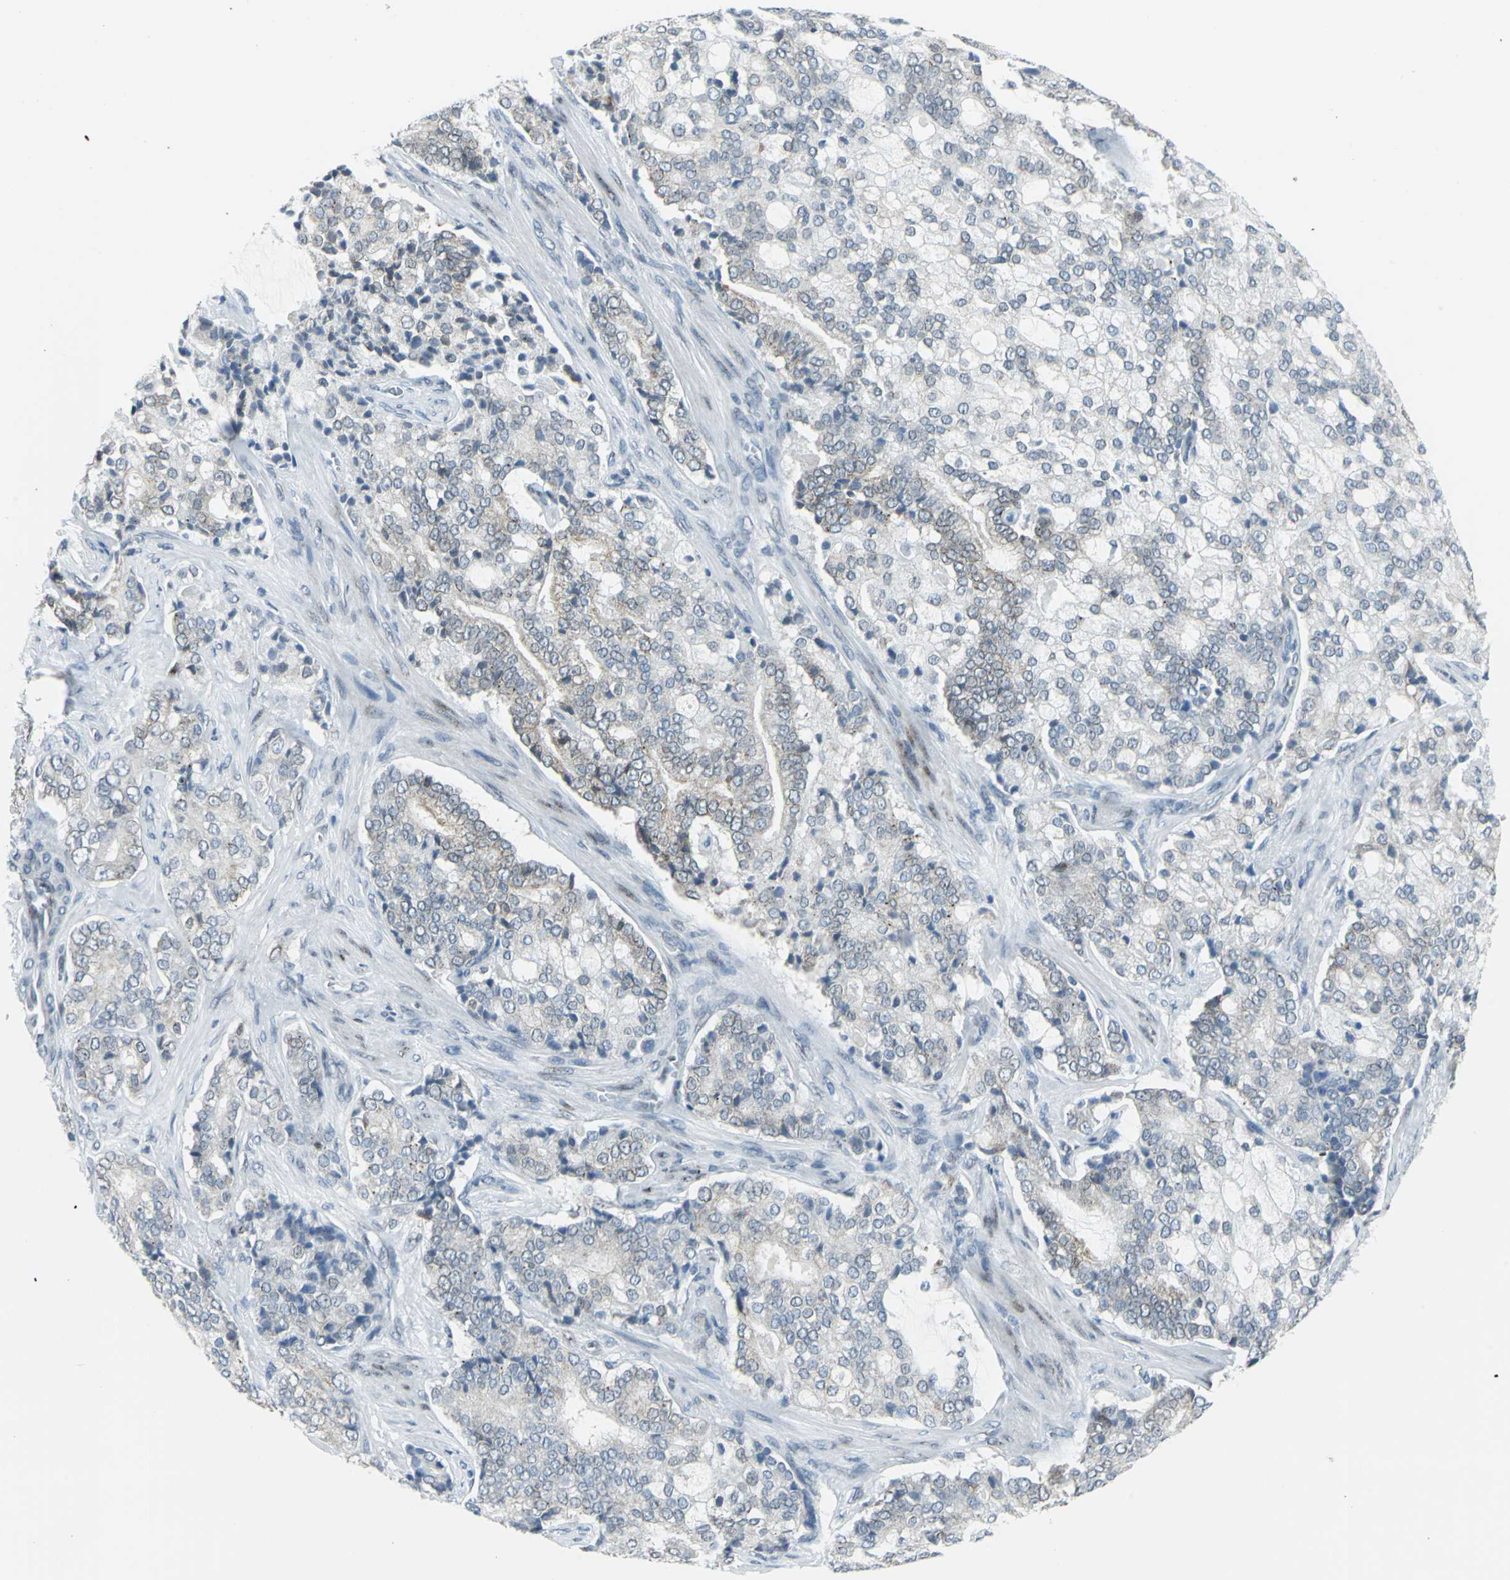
{"staining": {"intensity": "weak", "quantity": "<25%", "location": "cytoplasmic/membranous"}, "tissue": "prostate cancer", "cell_type": "Tumor cells", "image_type": "cancer", "snomed": [{"axis": "morphology", "description": "Adenocarcinoma, Low grade"}, {"axis": "topography", "description": "Prostate"}], "caption": "High power microscopy image of an IHC photomicrograph of prostate cancer (adenocarcinoma (low-grade)), revealing no significant positivity in tumor cells.", "gene": "SNUPN", "patient": {"sex": "male", "age": 58}}